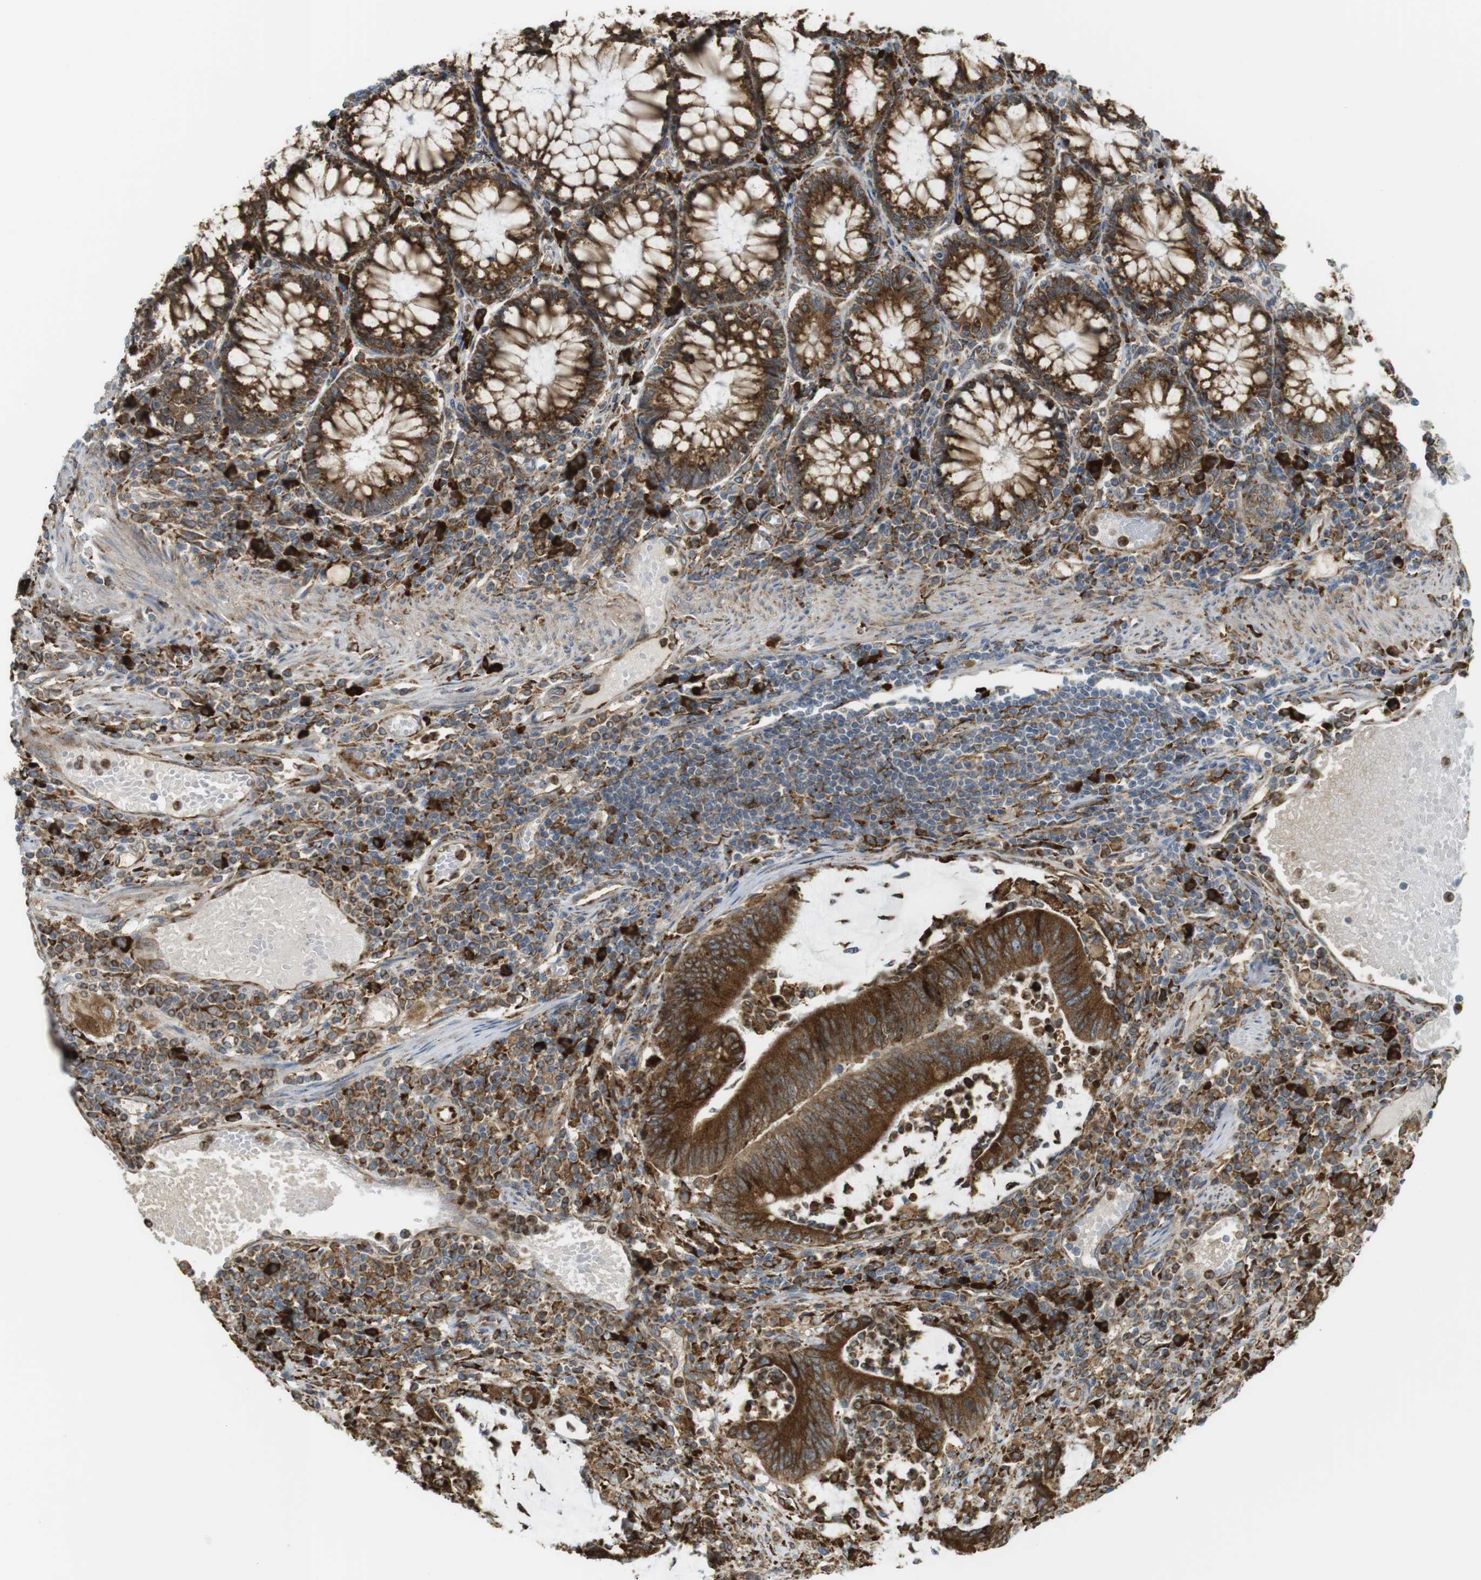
{"staining": {"intensity": "strong", "quantity": ">75%", "location": "cytoplasmic/membranous"}, "tissue": "colorectal cancer", "cell_type": "Tumor cells", "image_type": "cancer", "snomed": [{"axis": "morphology", "description": "Adenocarcinoma, NOS"}, {"axis": "topography", "description": "Rectum"}], "caption": "Immunohistochemical staining of adenocarcinoma (colorectal) exhibits strong cytoplasmic/membranous protein expression in approximately >75% of tumor cells. The staining is performed using DAB brown chromogen to label protein expression. The nuclei are counter-stained blue using hematoxylin.", "gene": "MBOAT2", "patient": {"sex": "female", "age": 66}}